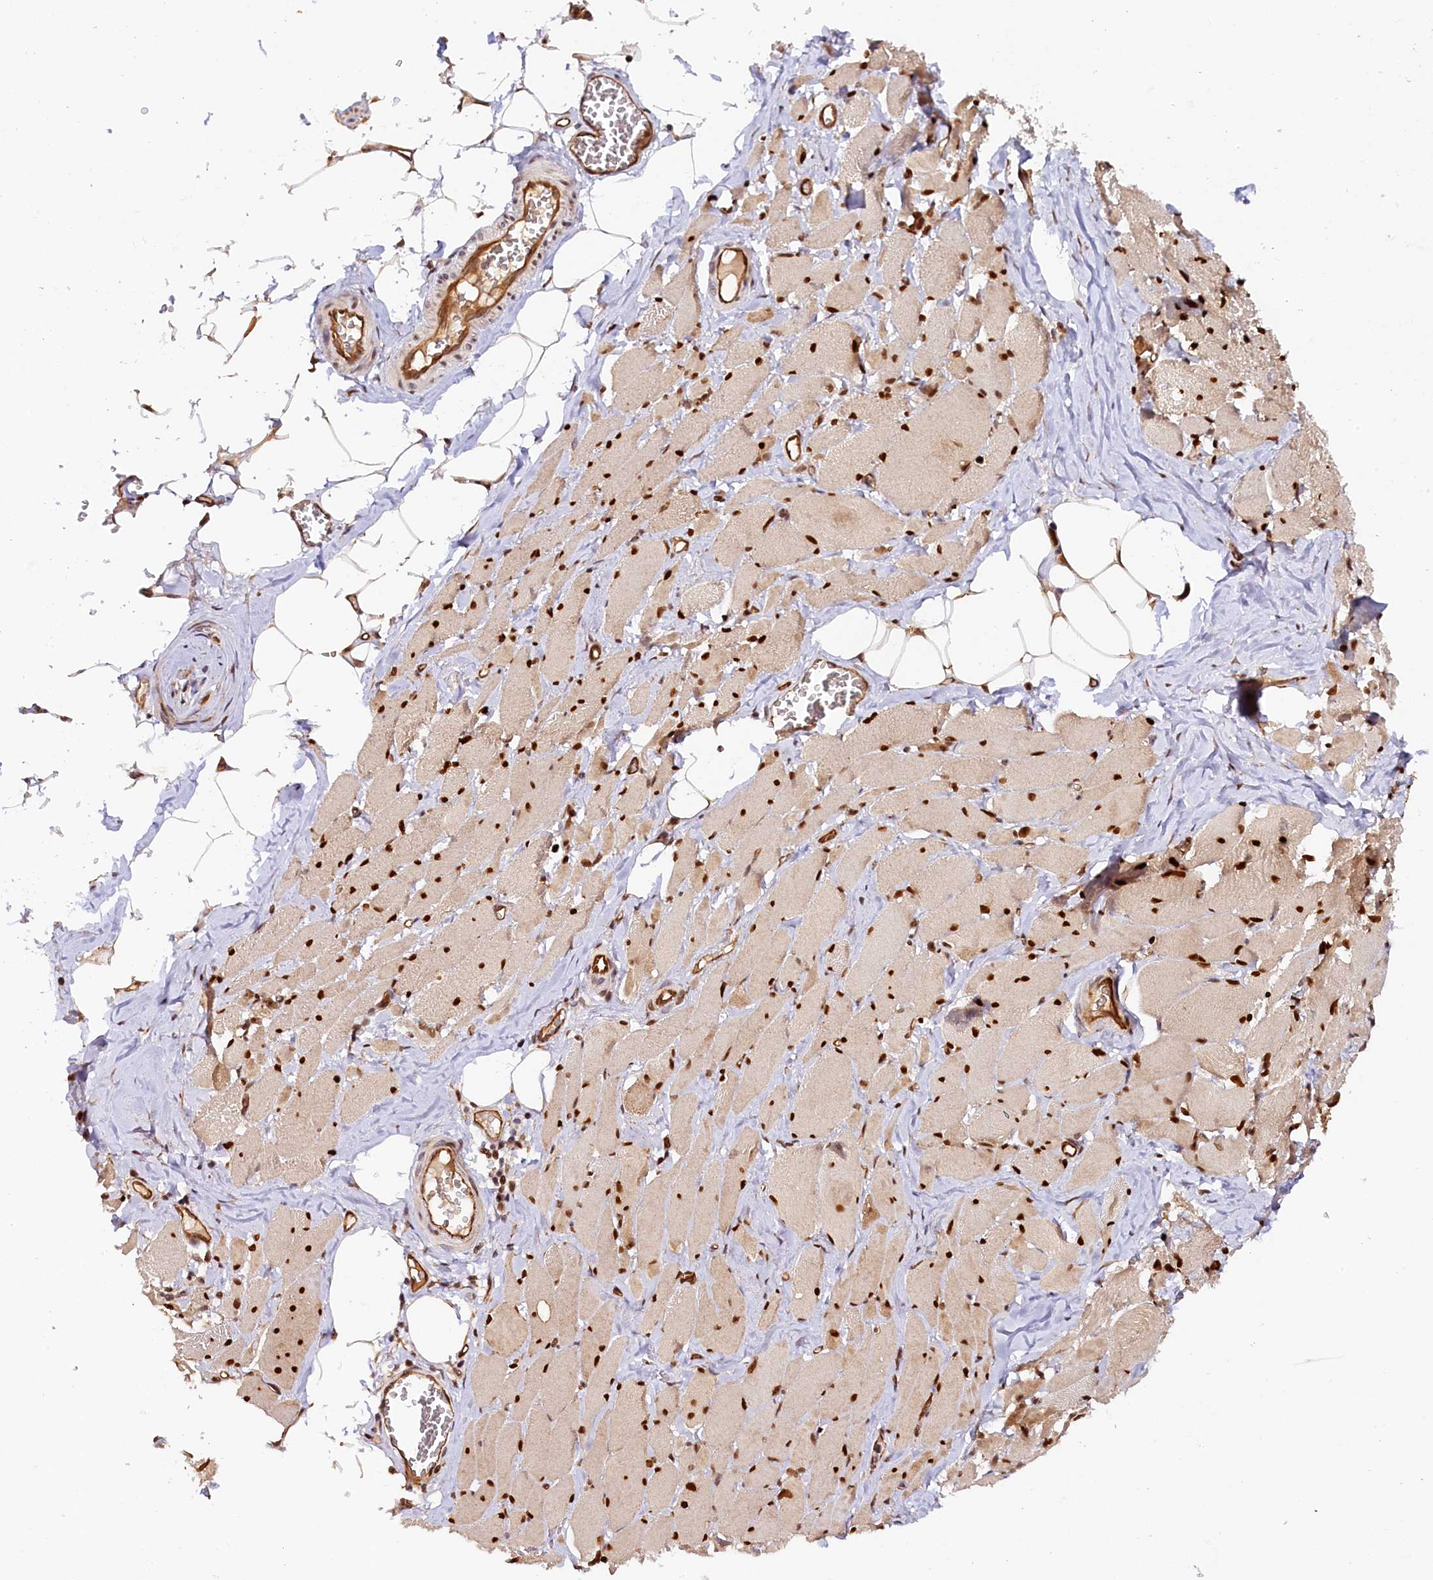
{"staining": {"intensity": "strong", "quantity": ">75%", "location": "cytoplasmic/membranous,nuclear"}, "tissue": "skeletal muscle", "cell_type": "Myocytes", "image_type": "normal", "snomed": [{"axis": "morphology", "description": "Normal tissue, NOS"}, {"axis": "morphology", "description": "Basal cell carcinoma"}, {"axis": "topography", "description": "Skeletal muscle"}], "caption": "IHC staining of normal skeletal muscle, which exhibits high levels of strong cytoplasmic/membranous,nuclear positivity in about >75% of myocytes indicating strong cytoplasmic/membranous,nuclear protein positivity. The staining was performed using DAB (brown) for protein detection and nuclei were counterstained in hematoxylin (blue).", "gene": "ANKRD24", "patient": {"sex": "female", "age": 64}}